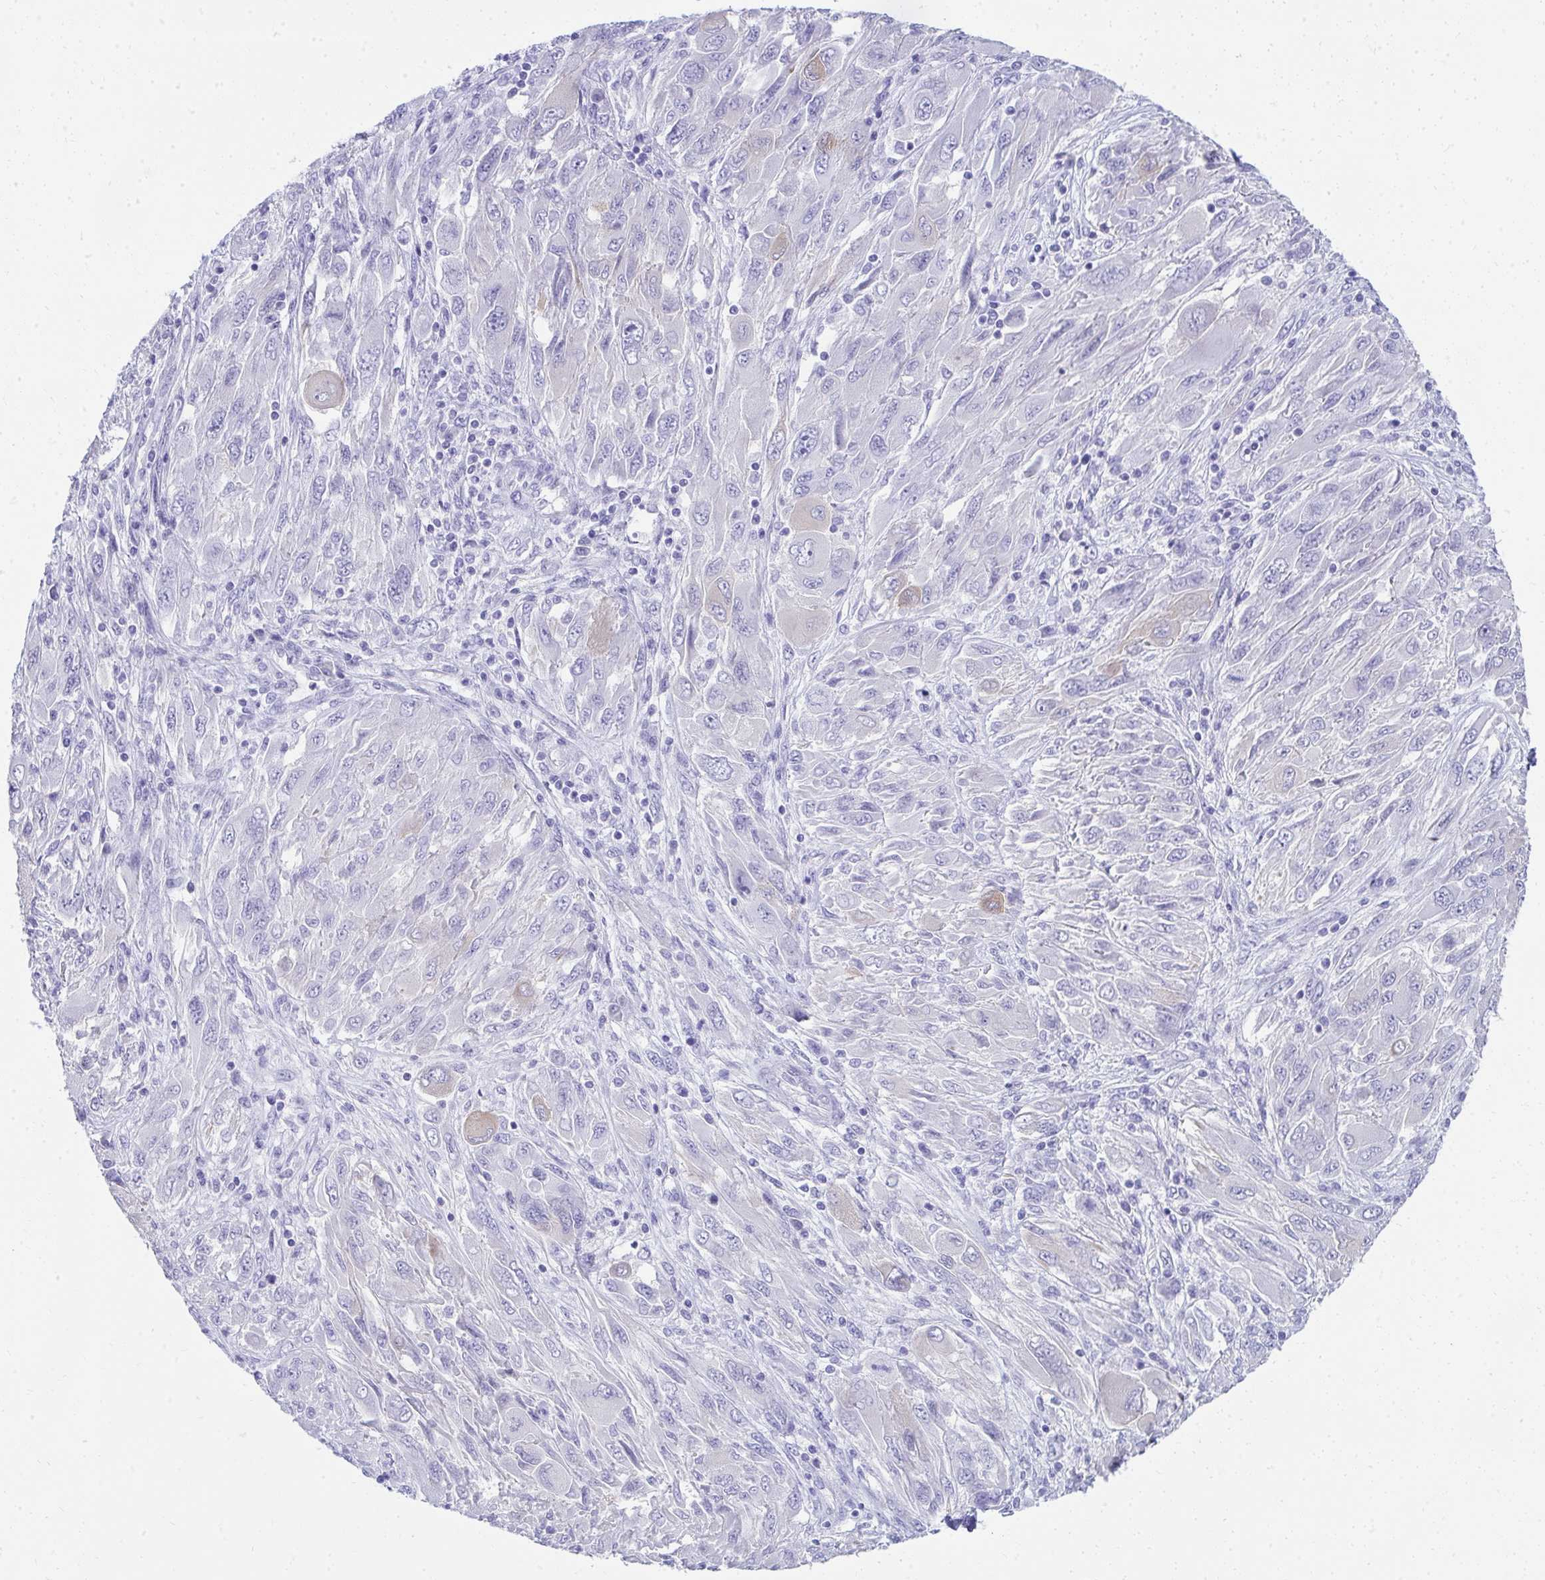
{"staining": {"intensity": "negative", "quantity": "none", "location": "none"}, "tissue": "melanoma", "cell_type": "Tumor cells", "image_type": "cancer", "snomed": [{"axis": "morphology", "description": "Malignant melanoma, NOS"}, {"axis": "topography", "description": "Skin"}], "caption": "Melanoma stained for a protein using immunohistochemistry (IHC) displays no expression tumor cells.", "gene": "SEC14L3", "patient": {"sex": "female", "age": 91}}